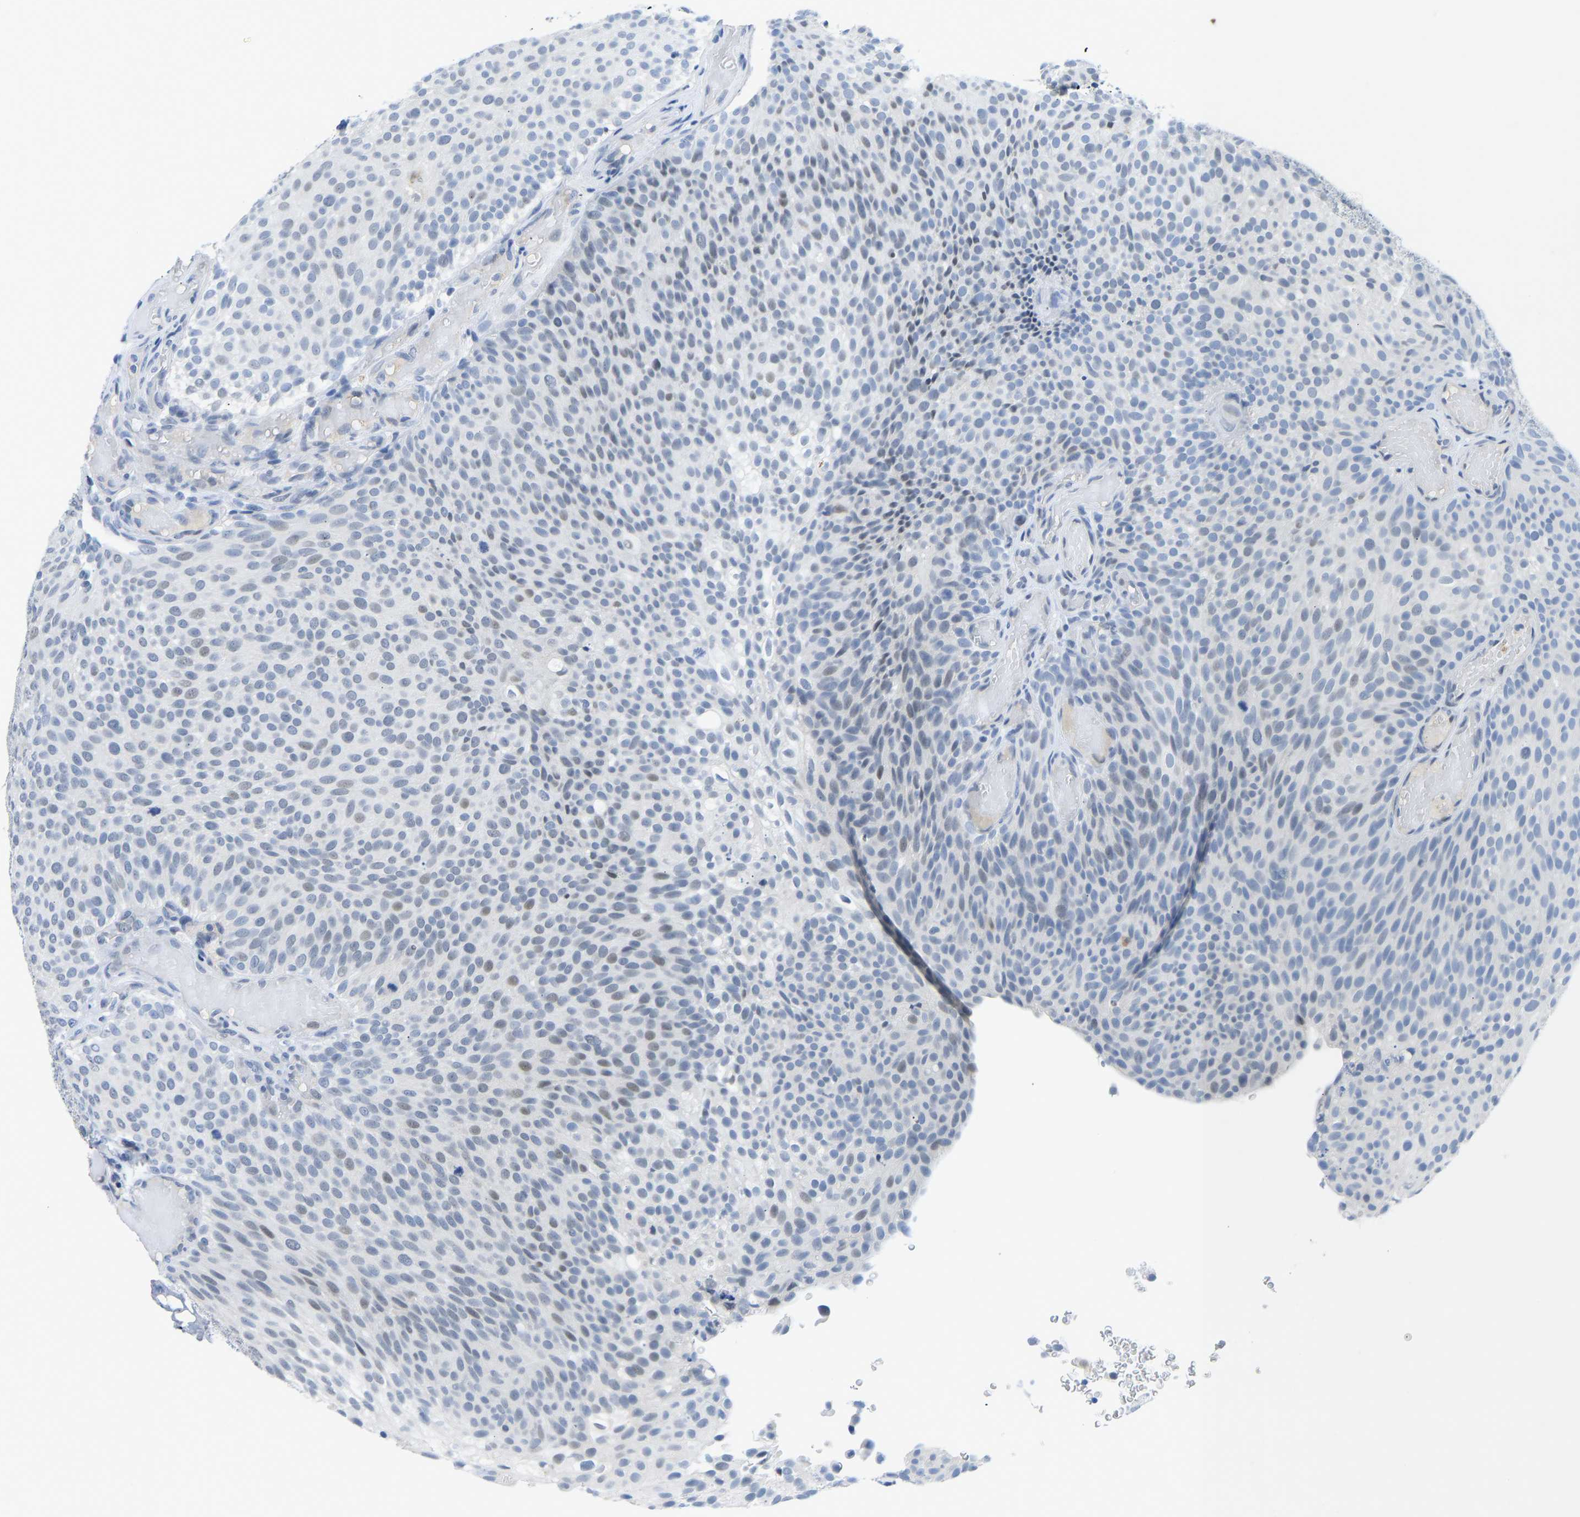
{"staining": {"intensity": "negative", "quantity": "none", "location": "none"}, "tissue": "urothelial cancer", "cell_type": "Tumor cells", "image_type": "cancer", "snomed": [{"axis": "morphology", "description": "Urothelial carcinoma, Low grade"}, {"axis": "topography", "description": "Urinary bladder"}], "caption": "Tumor cells are negative for protein expression in human low-grade urothelial carcinoma.", "gene": "TXNDC2", "patient": {"sex": "male", "age": 78}}